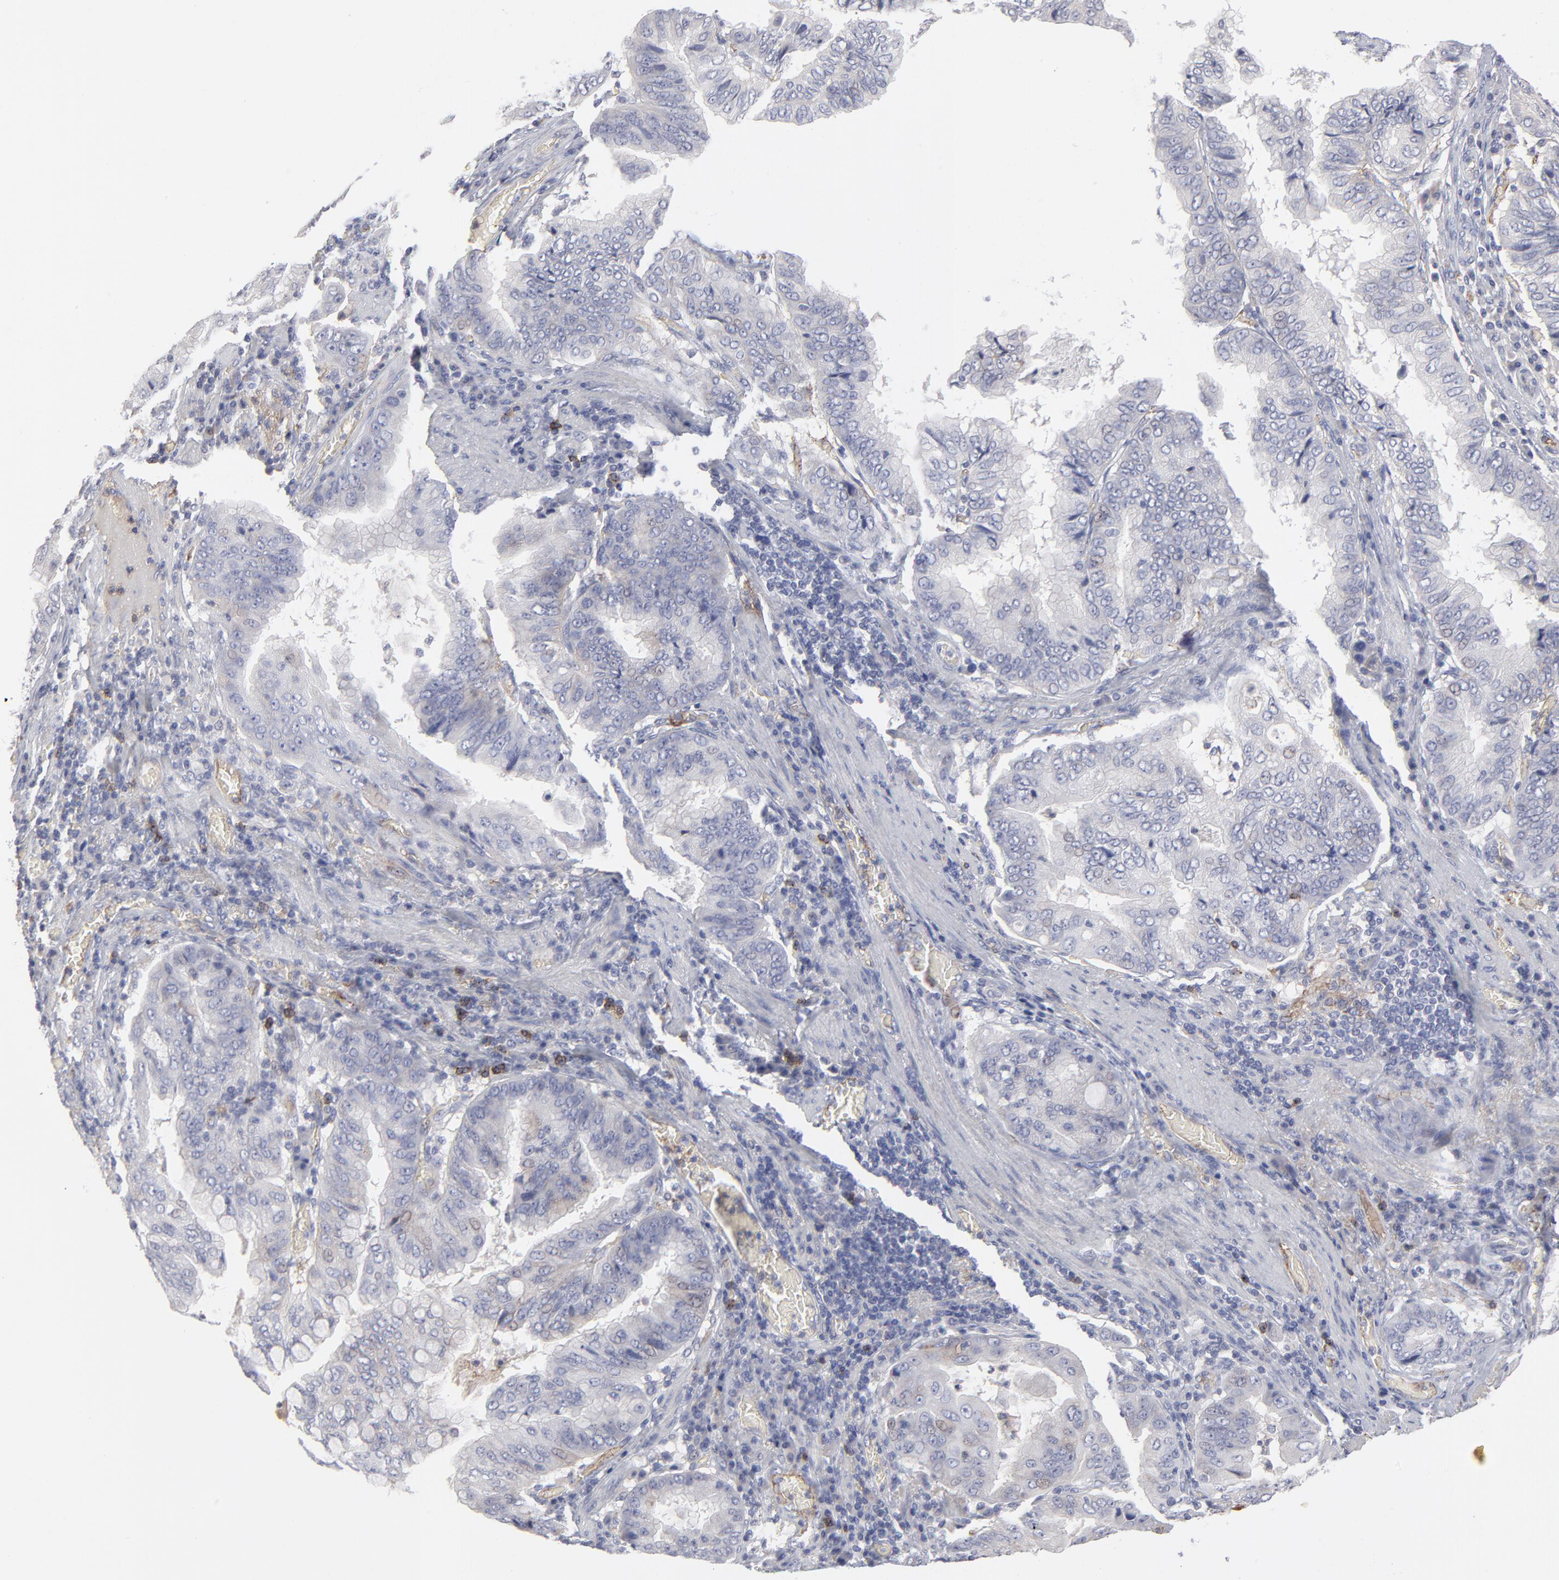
{"staining": {"intensity": "negative", "quantity": "none", "location": "none"}, "tissue": "stomach cancer", "cell_type": "Tumor cells", "image_type": "cancer", "snomed": [{"axis": "morphology", "description": "Adenocarcinoma, NOS"}, {"axis": "topography", "description": "Stomach, upper"}], "caption": "Immunohistochemical staining of human stomach cancer (adenocarcinoma) exhibits no significant staining in tumor cells.", "gene": "CCR3", "patient": {"sex": "male", "age": 80}}